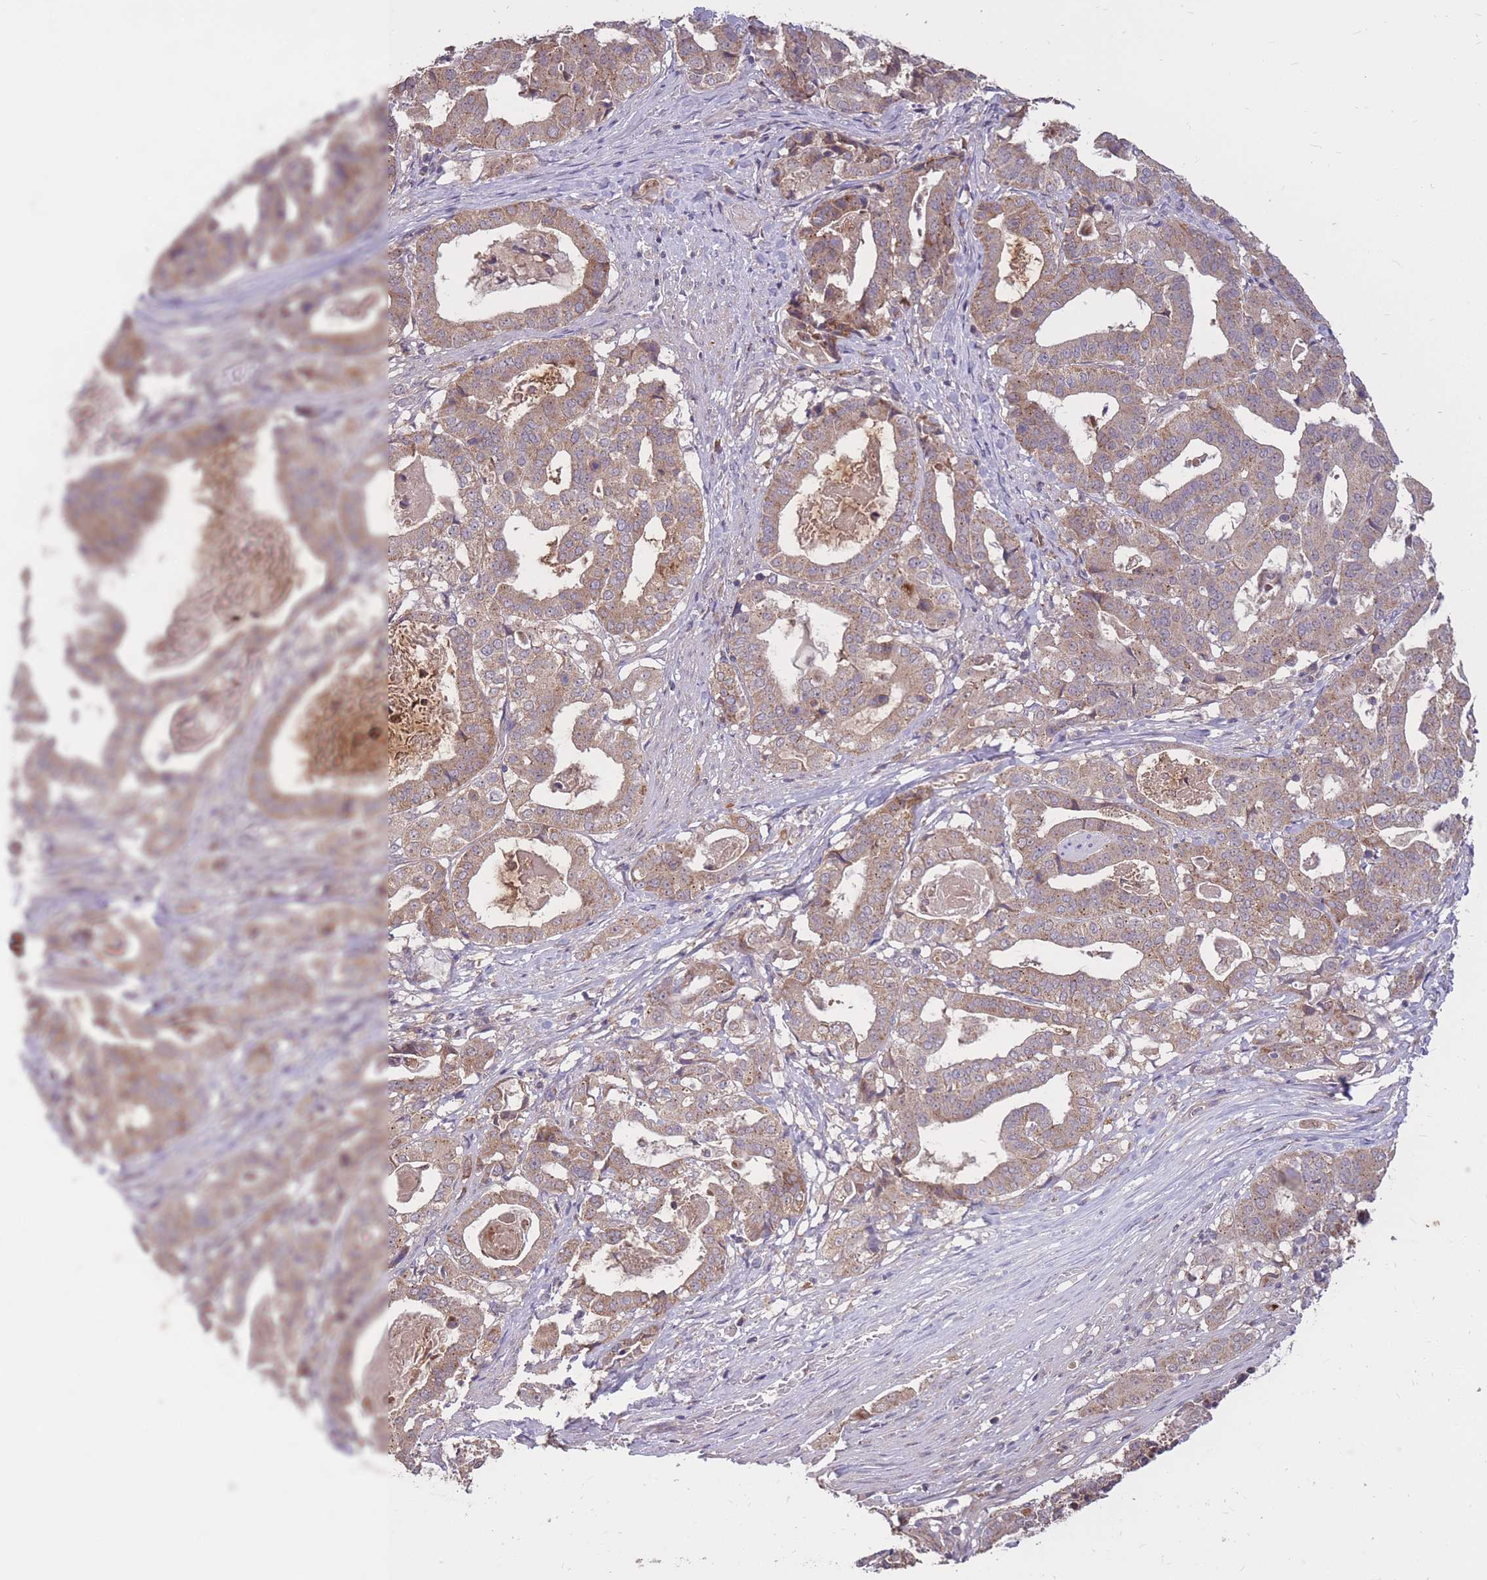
{"staining": {"intensity": "moderate", "quantity": ">75%", "location": "cytoplasmic/membranous"}, "tissue": "stomach cancer", "cell_type": "Tumor cells", "image_type": "cancer", "snomed": [{"axis": "morphology", "description": "Adenocarcinoma, NOS"}, {"axis": "topography", "description": "Stomach"}], "caption": "Immunohistochemical staining of human stomach cancer demonstrates medium levels of moderate cytoplasmic/membranous positivity in approximately >75% of tumor cells. (DAB = brown stain, brightfield microscopy at high magnification).", "gene": "IGF2BP2", "patient": {"sex": "male", "age": 48}}